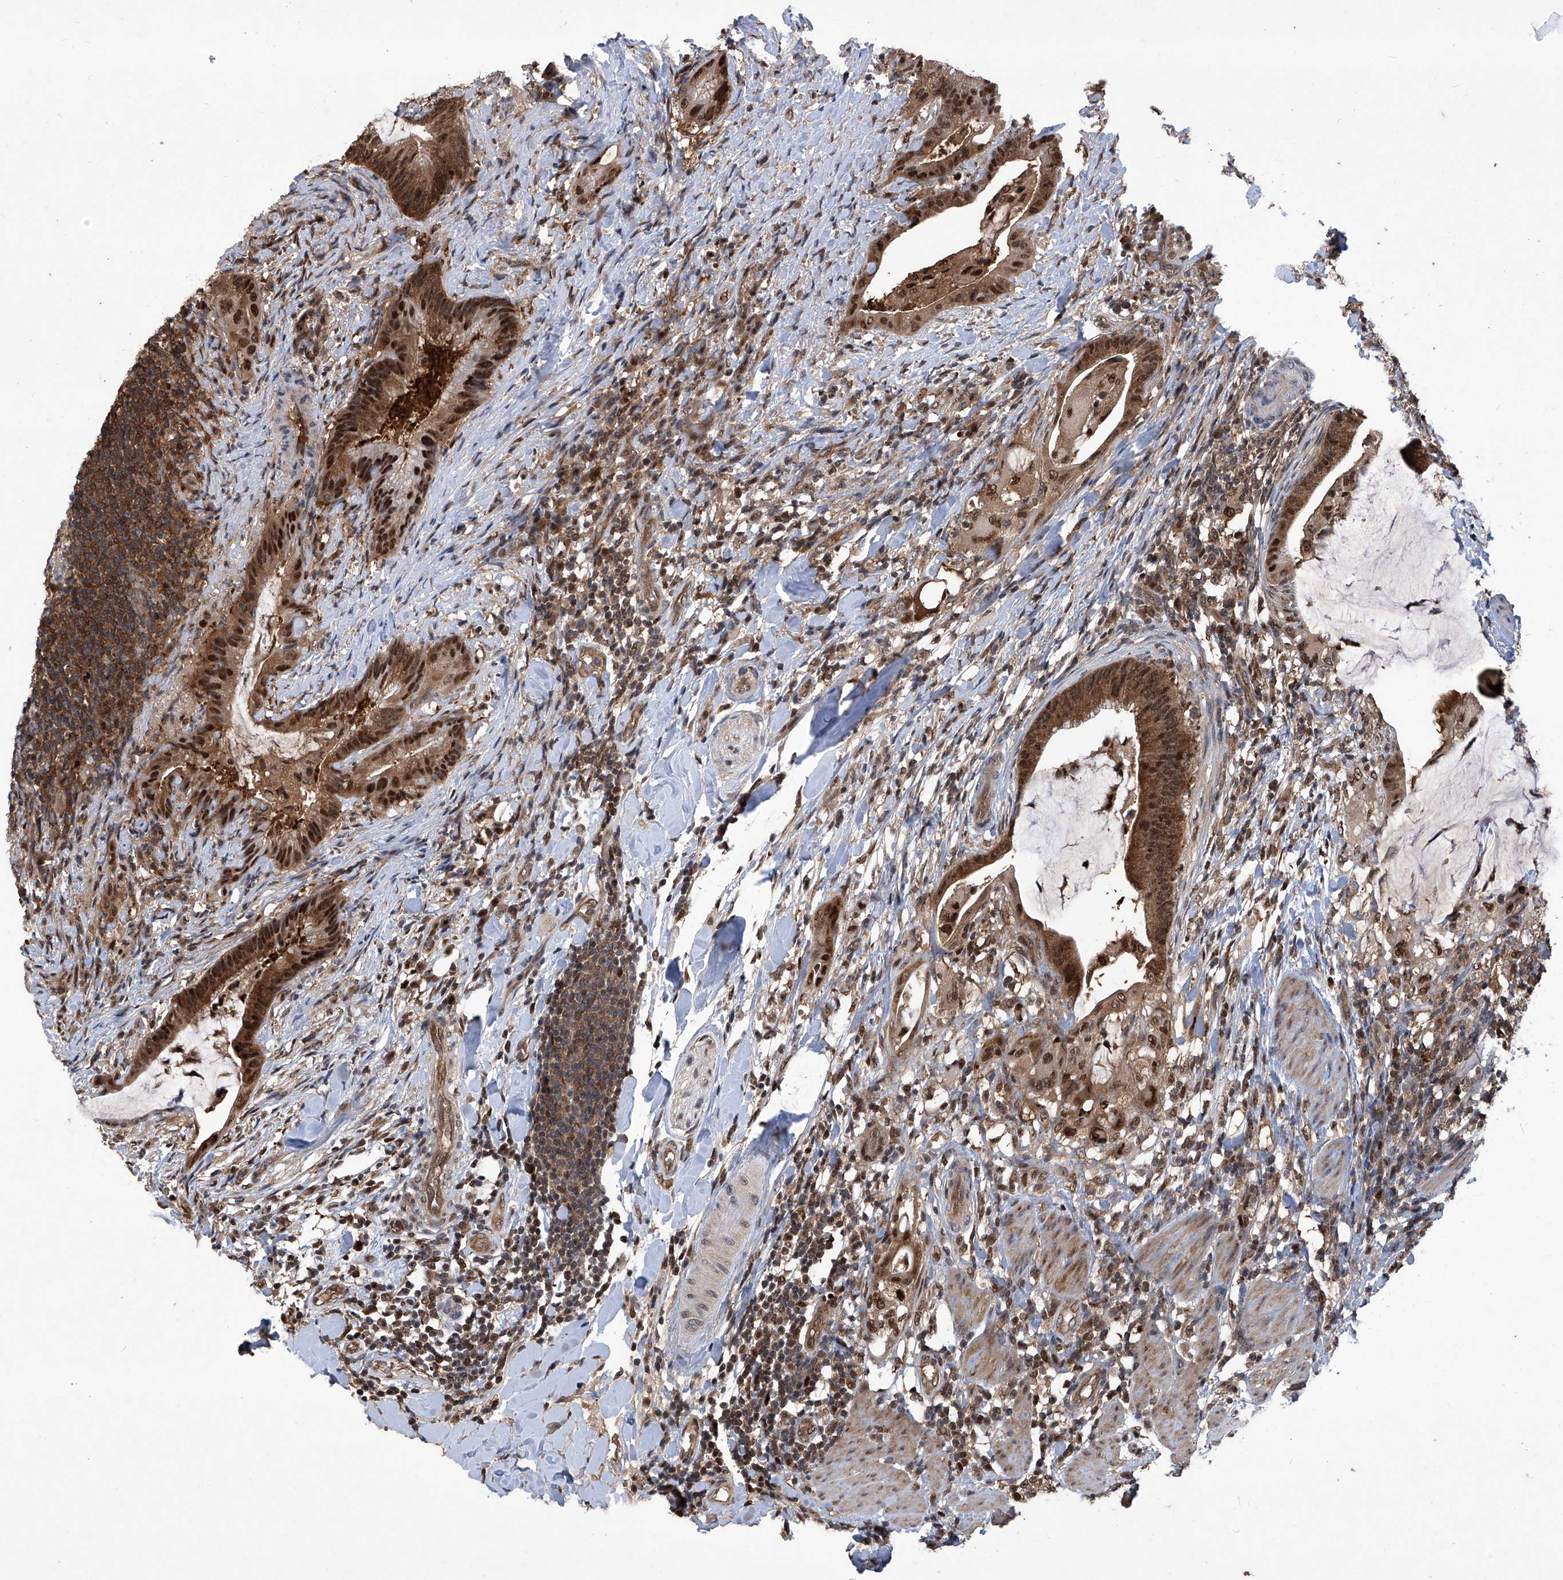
{"staining": {"intensity": "strong", "quantity": ">75%", "location": "cytoplasmic/membranous,nuclear"}, "tissue": "colorectal cancer", "cell_type": "Tumor cells", "image_type": "cancer", "snomed": [{"axis": "morphology", "description": "Adenocarcinoma, NOS"}, {"axis": "topography", "description": "Colon"}], "caption": "Immunohistochemistry micrograph of adenocarcinoma (colorectal) stained for a protein (brown), which exhibits high levels of strong cytoplasmic/membranous and nuclear expression in approximately >75% of tumor cells.", "gene": "PSMB1", "patient": {"sex": "female", "age": 66}}